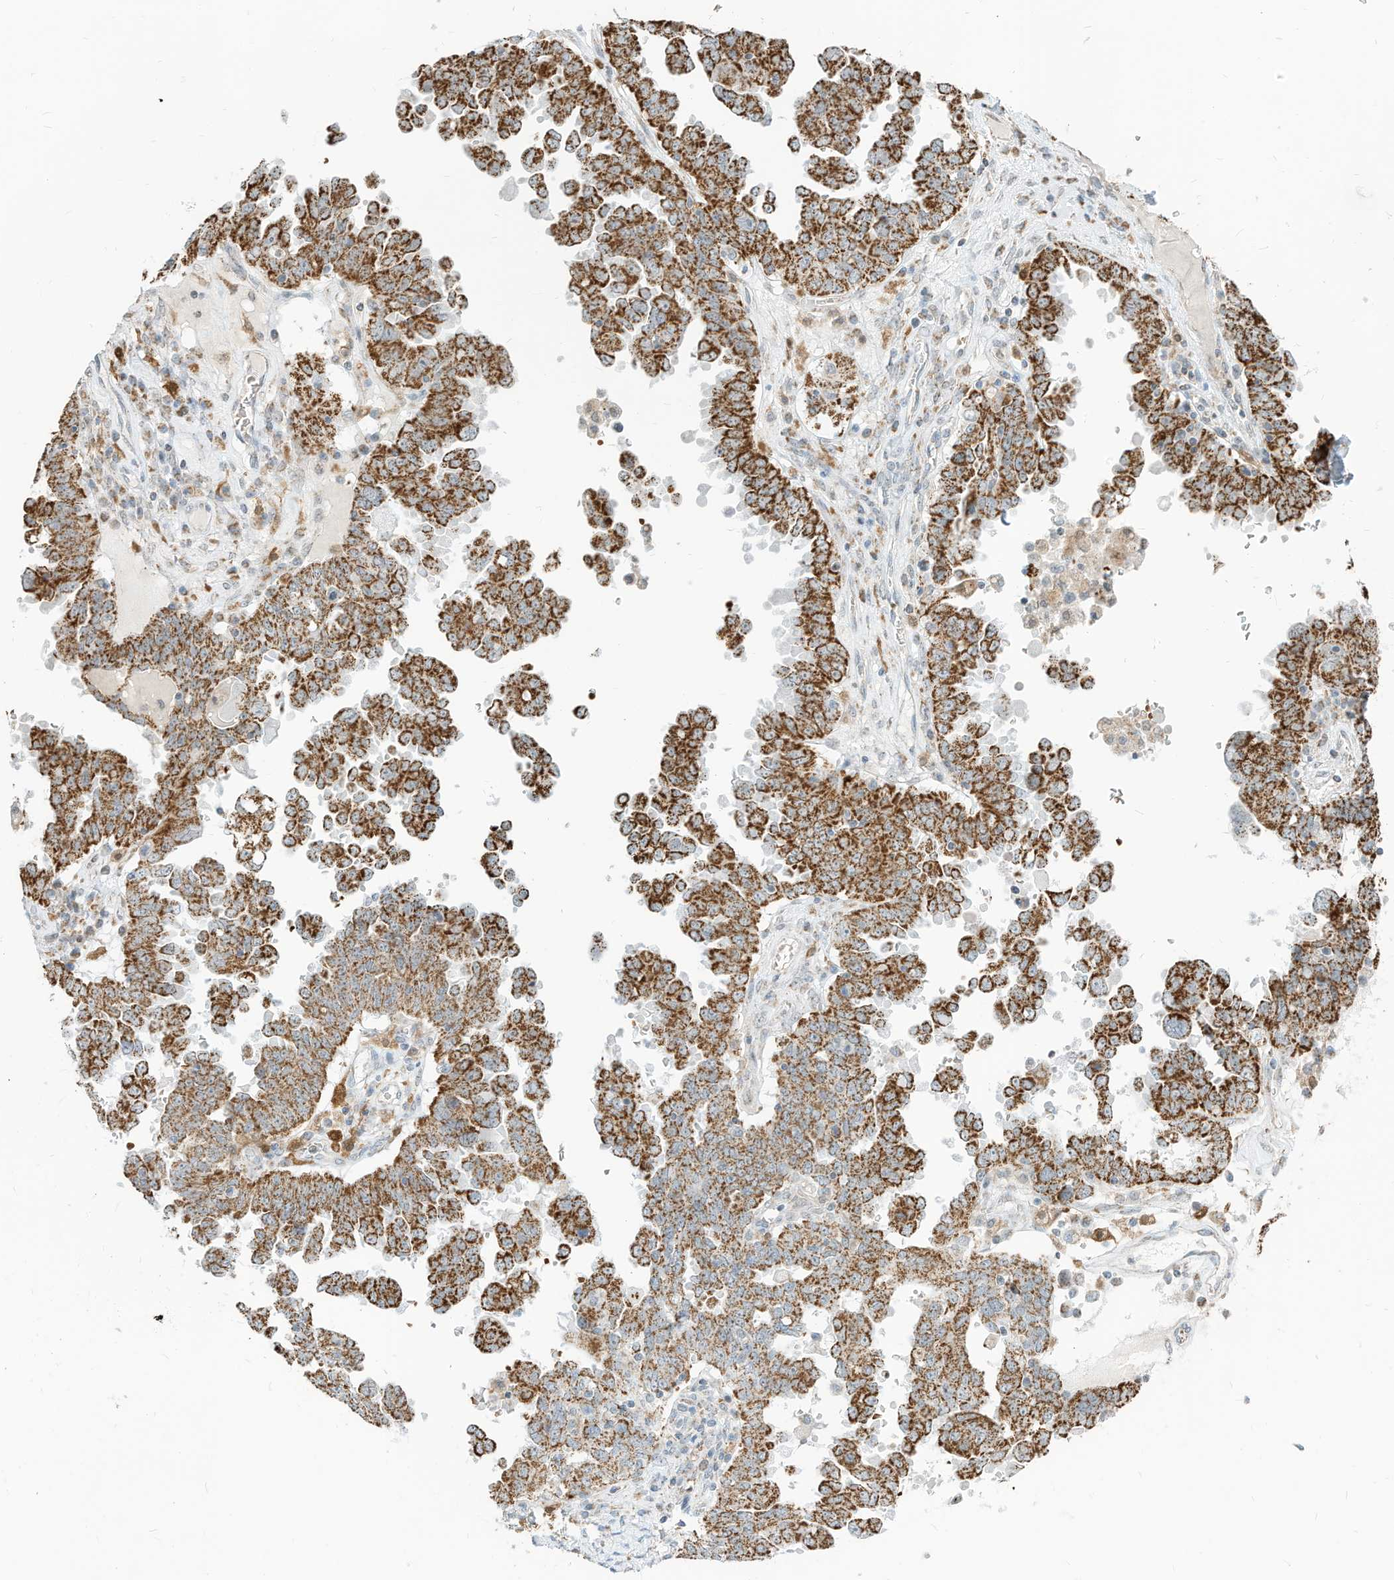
{"staining": {"intensity": "strong", "quantity": ">75%", "location": "cytoplasmic/membranous"}, "tissue": "ovarian cancer", "cell_type": "Tumor cells", "image_type": "cancer", "snomed": [{"axis": "morphology", "description": "Carcinoma, endometroid"}, {"axis": "topography", "description": "Ovary"}], "caption": "Immunohistochemistry (IHC) of human ovarian cancer shows high levels of strong cytoplasmic/membranous expression in approximately >75% of tumor cells.", "gene": "MTUS2", "patient": {"sex": "female", "age": 62}}